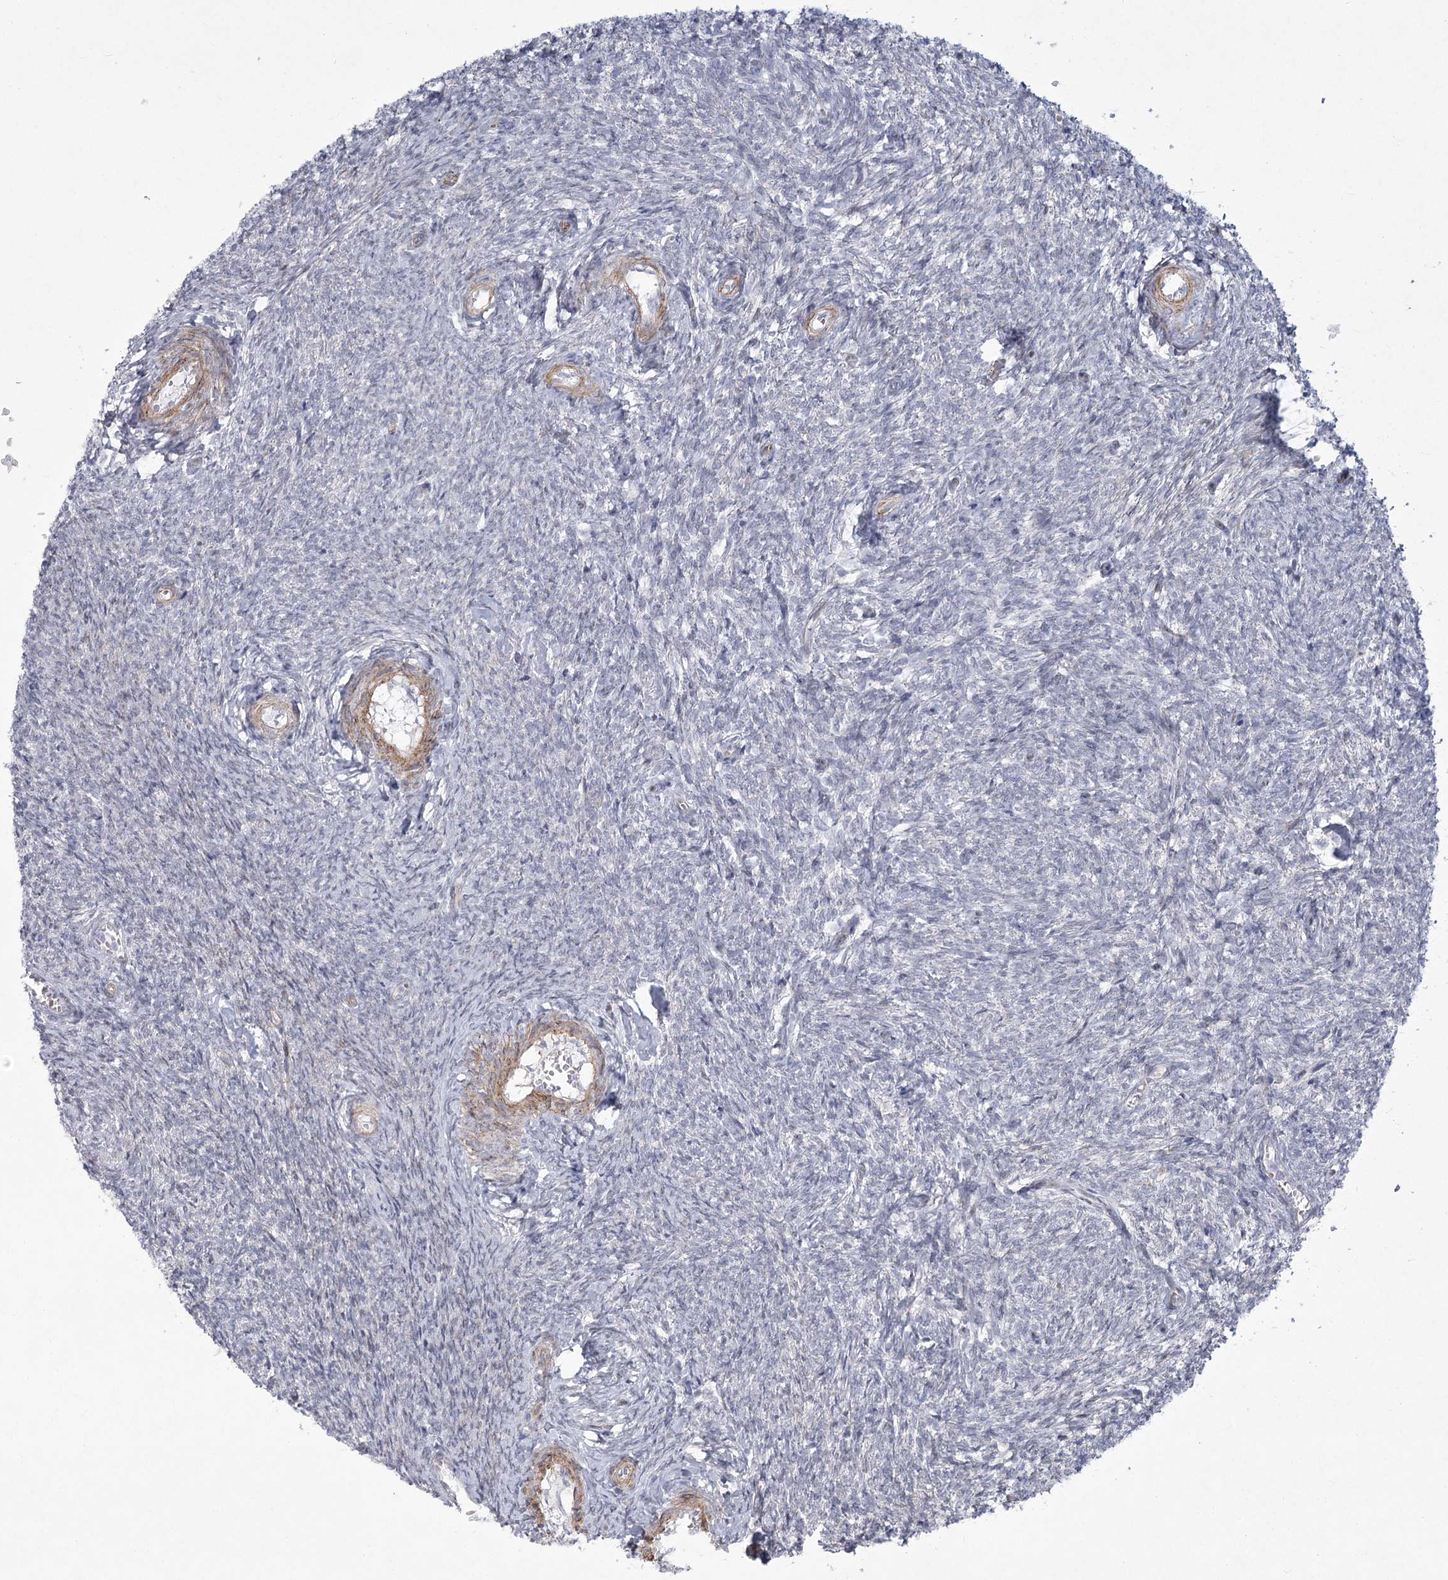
{"staining": {"intensity": "moderate", "quantity": ">75%", "location": "cytoplasmic/membranous"}, "tissue": "ovary", "cell_type": "Follicle cells", "image_type": "normal", "snomed": [{"axis": "morphology", "description": "Normal tissue, NOS"}, {"axis": "topography", "description": "Ovary"}], "caption": "Benign ovary reveals moderate cytoplasmic/membranous expression in about >75% of follicle cells, visualized by immunohistochemistry. The staining was performed using DAB (3,3'-diaminobenzidine) to visualize the protein expression in brown, while the nuclei were stained in blue with hematoxylin (Magnification: 20x).", "gene": "MEPE", "patient": {"sex": "female", "age": 44}}